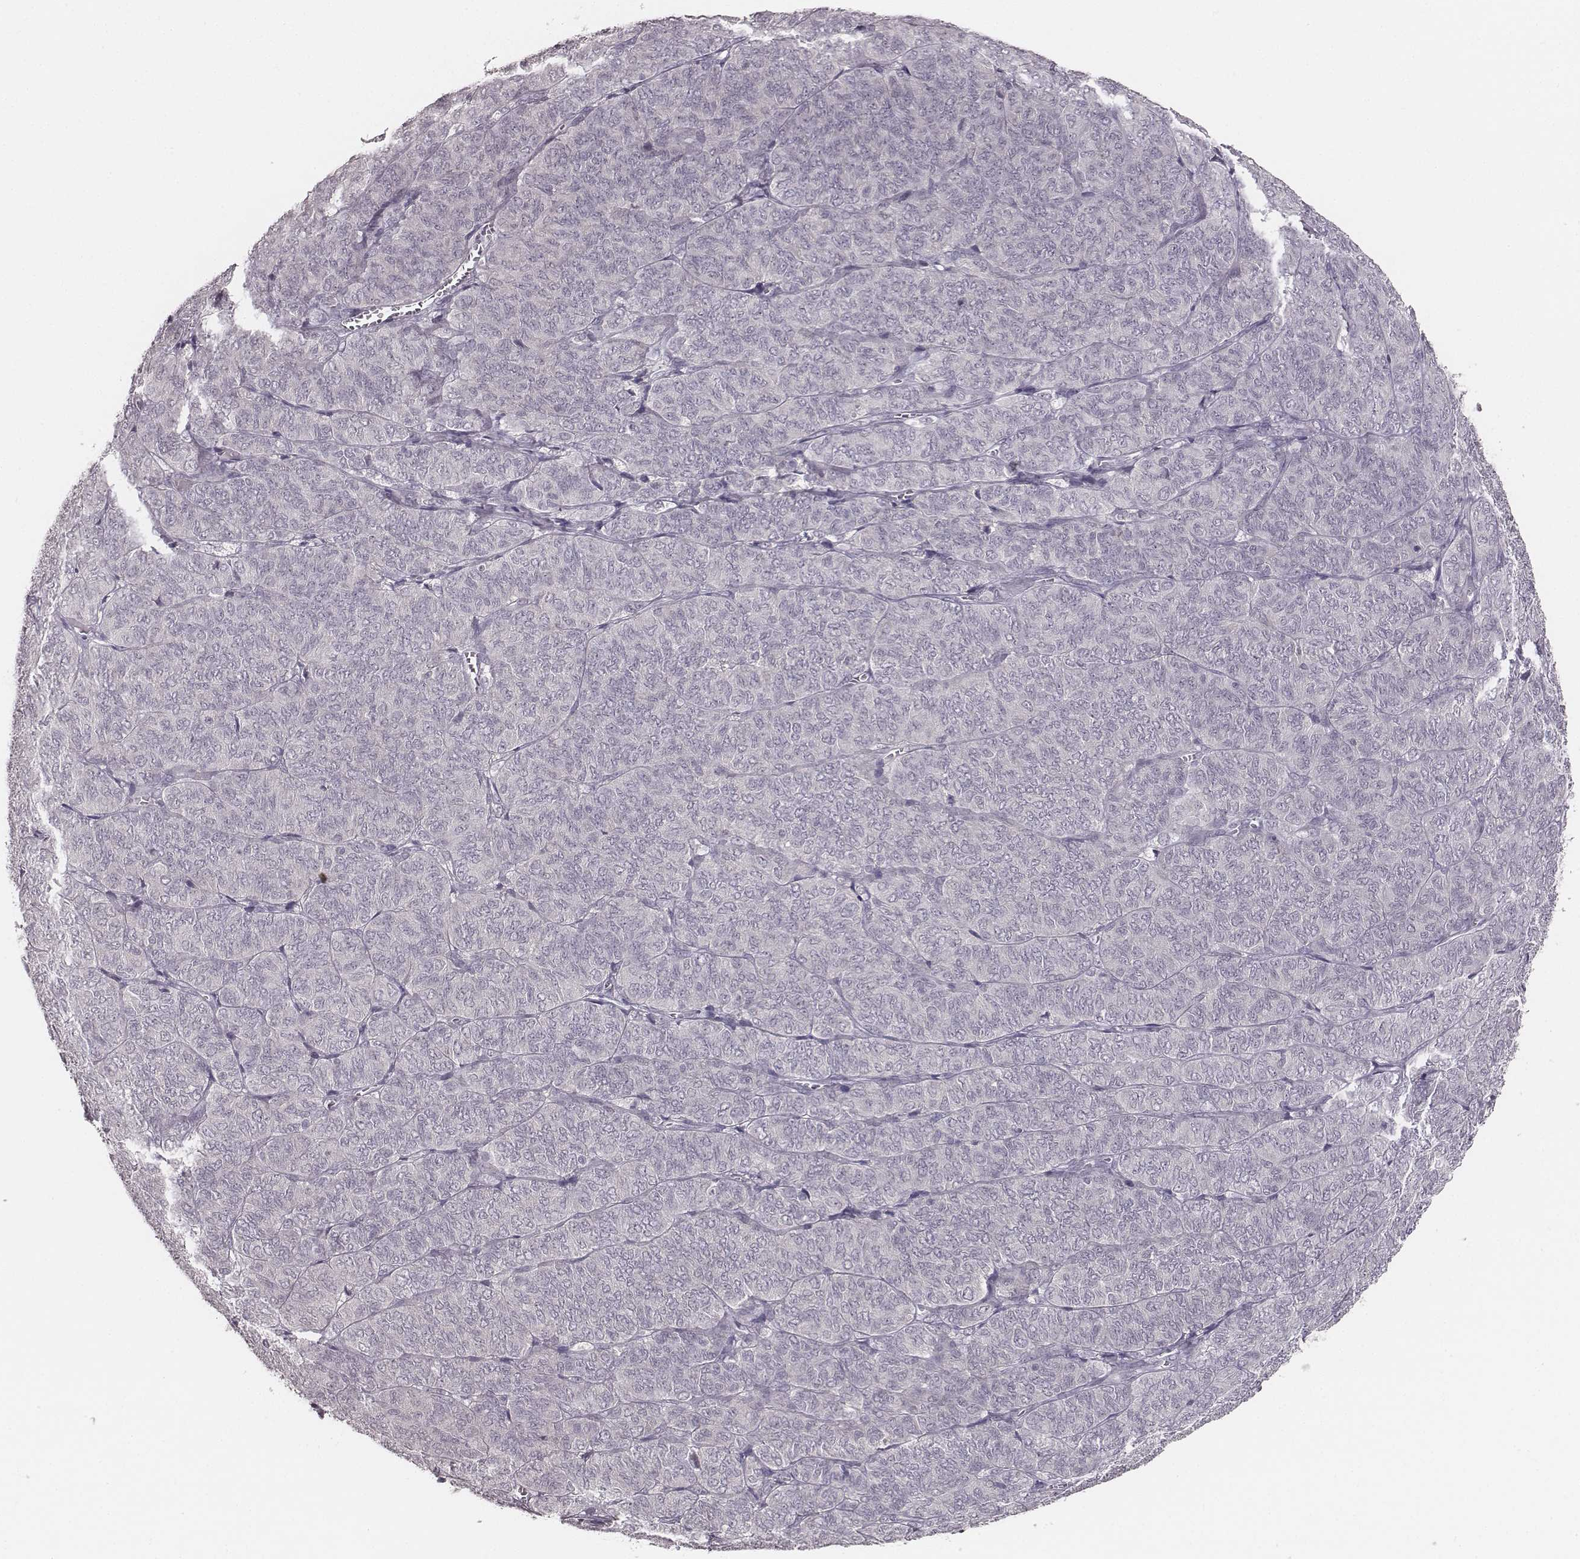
{"staining": {"intensity": "negative", "quantity": "none", "location": "none"}, "tissue": "ovarian cancer", "cell_type": "Tumor cells", "image_type": "cancer", "snomed": [{"axis": "morphology", "description": "Carcinoma, endometroid"}, {"axis": "topography", "description": "Ovary"}], "caption": "There is no significant staining in tumor cells of ovarian cancer (endometroid carcinoma).", "gene": "LY6K", "patient": {"sex": "female", "age": 80}}